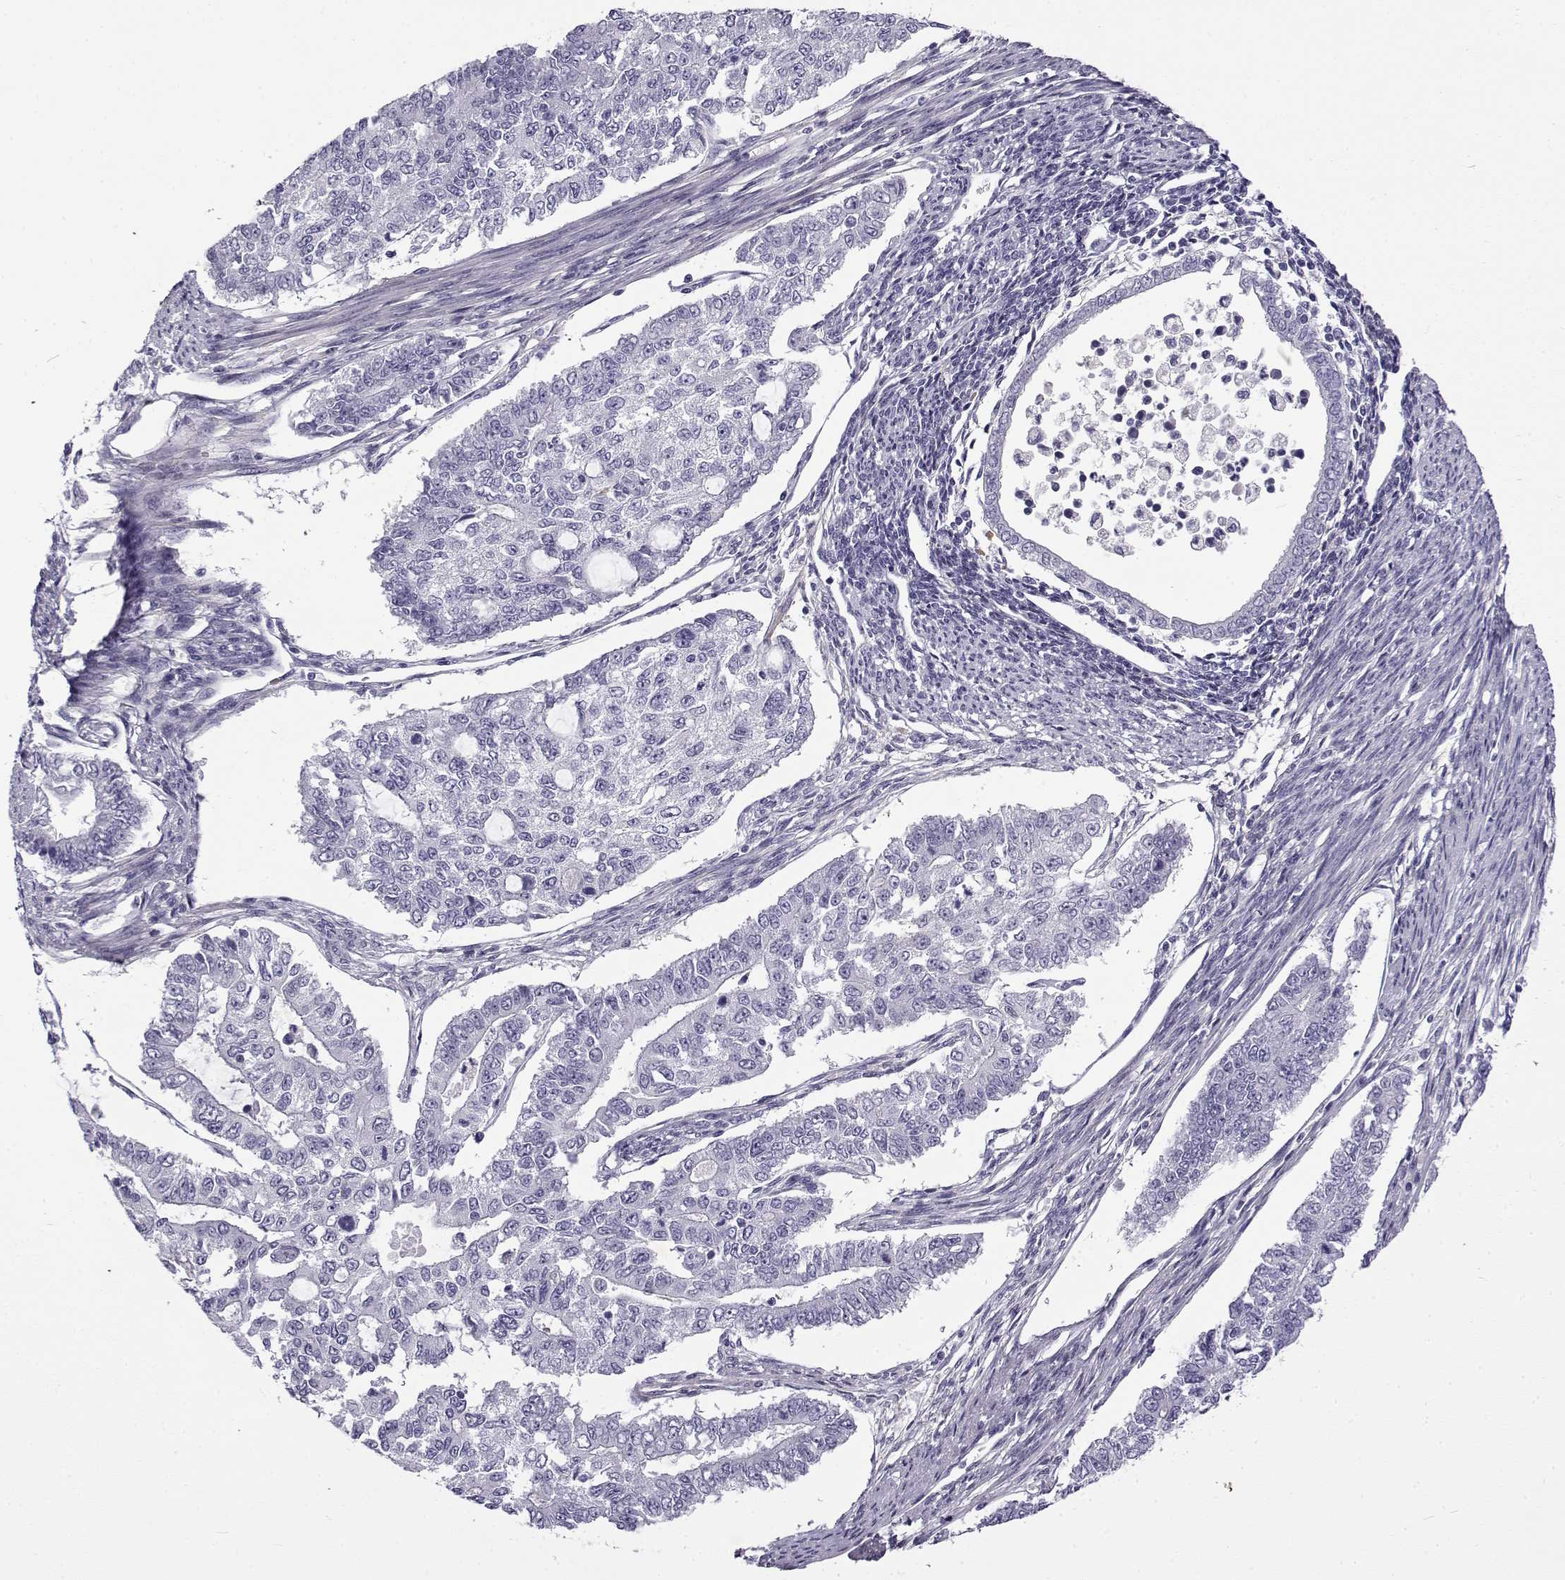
{"staining": {"intensity": "negative", "quantity": "none", "location": "none"}, "tissue": "endometrial cancer", "cell_type": "Tumor cells", "image_type": "cancer", "snomed": [{"axis": "morphology", "description": "Adenocarcinoma, NOS"}, {"axis": "topography", "description": "Uterus"}], "caption": "The histopathology image exhibits no significant positivity in tumor cells of adenocarcinoma (endometrial).", "gene": "GTSF1L", "patient": {"sex": "female", "age": 59}}